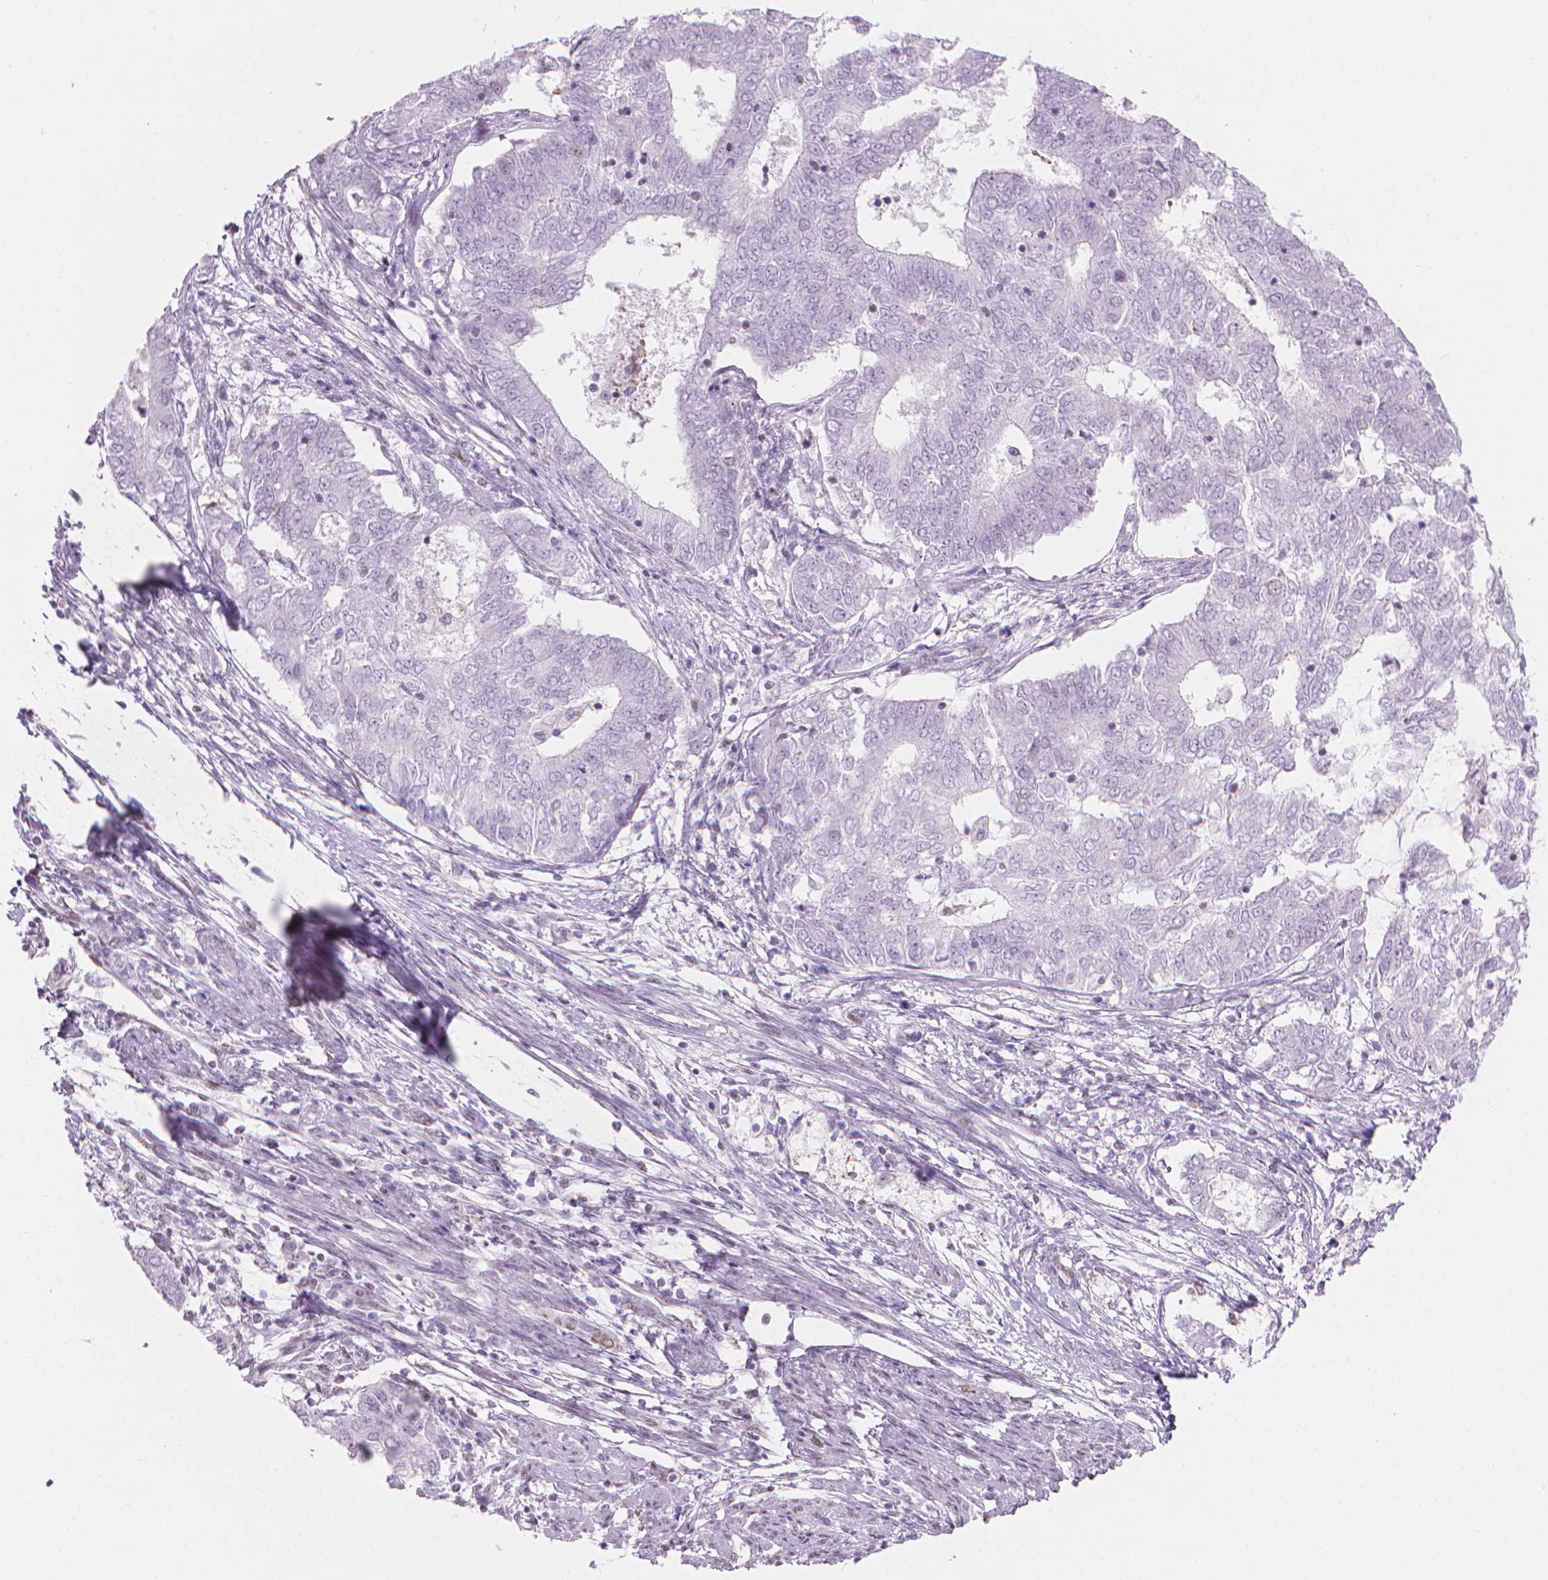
{"staining": {"intensity": "negative", "quantity": "none", "location": "none"}, "tissue": "endometrial cancer", "cell_type": "Tumor cells", "image_type": "cancer", "snomed": [{"axis": "morphology", "description": "Adenocarcinoma, NOS"}, {"axis": "topography", "description": "Endometrium"}], "caption": "Immunohistochemistry (IHC) image of neoplastic tissue: human endometrial adenocarcinoma stained with DAB (3,3'-diaminobenzidine) shows no significant protein expression in tumor cells.", "gene": "PIAS2", "patient": {"sex": "female", "age": 62}}